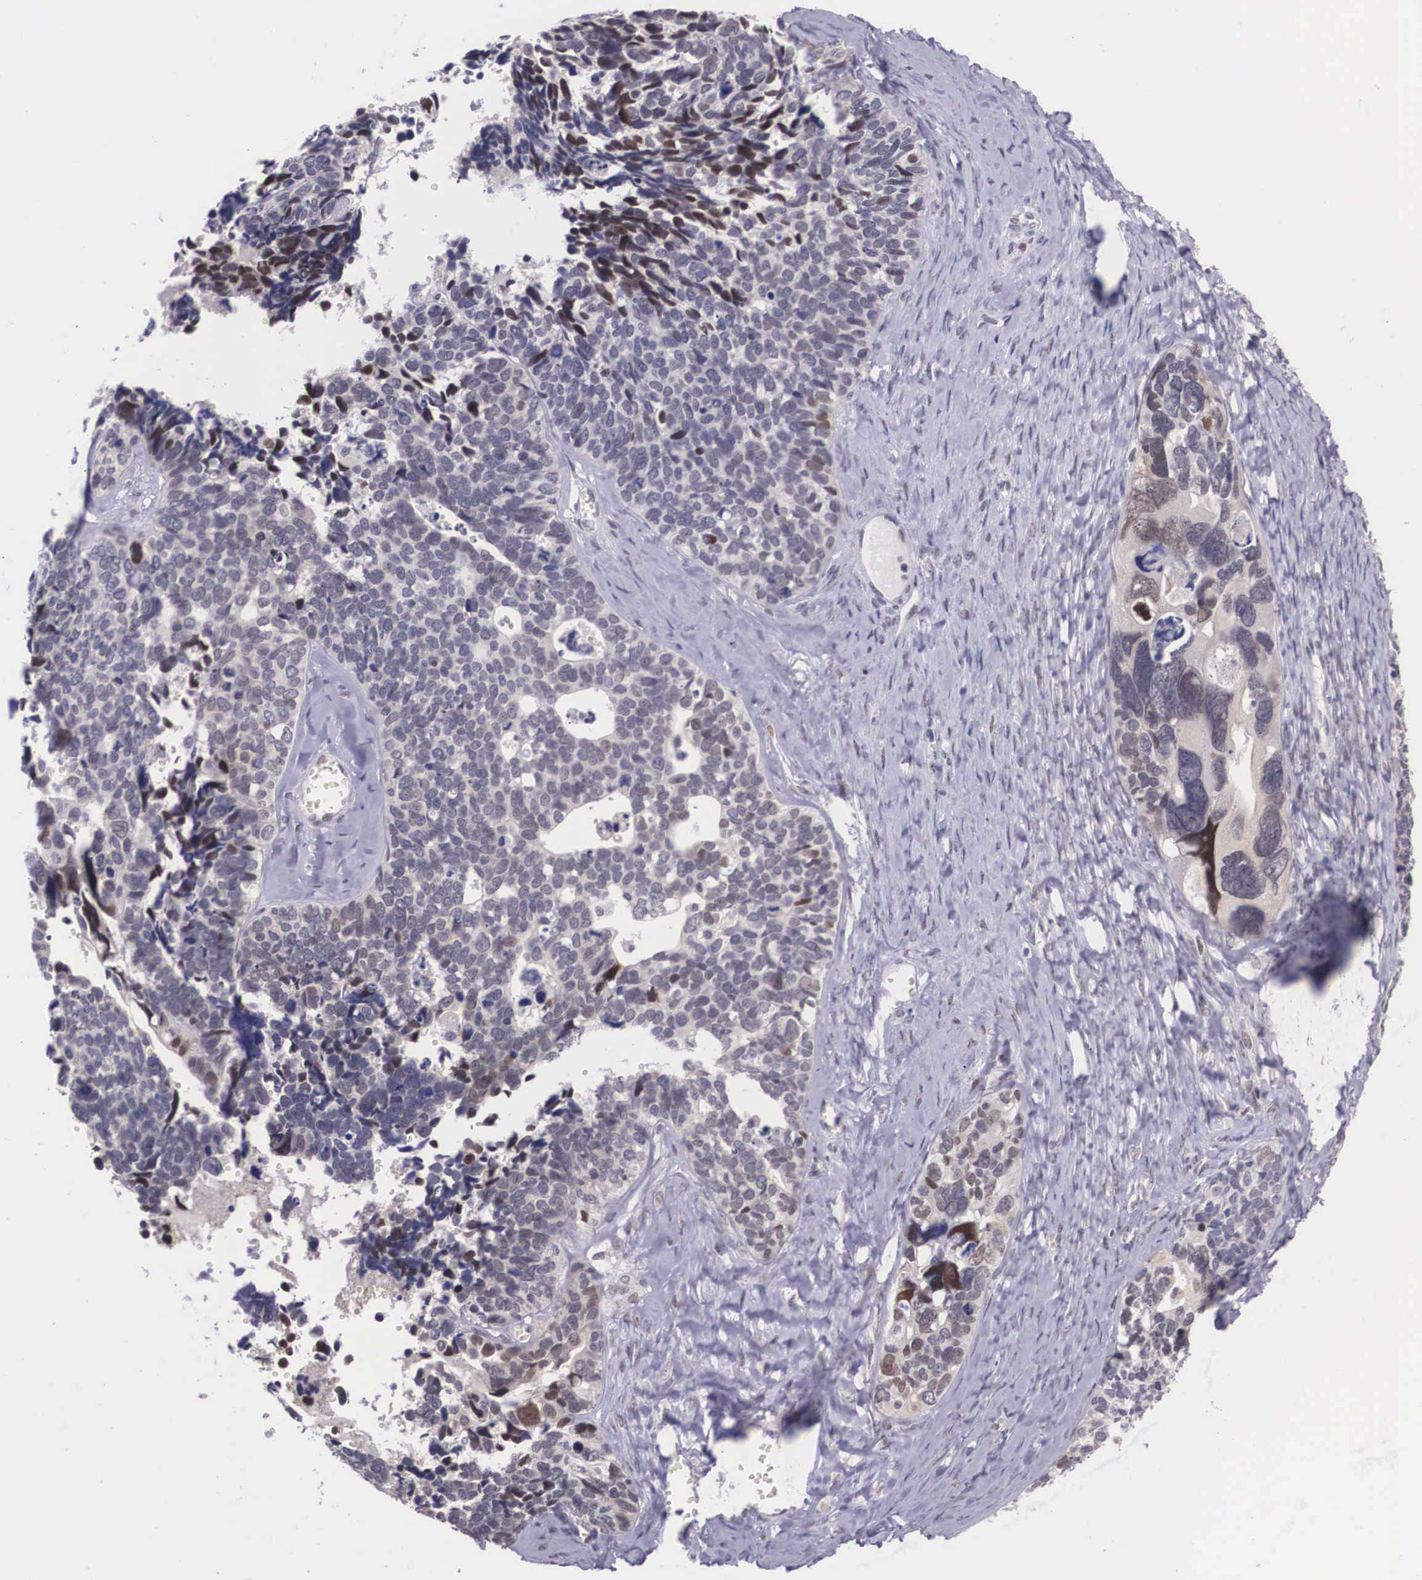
{"staining": {"intensity": "weak", "quantity": "<25%", "location": "cytoplasmic/membranous"}, "tissue": "ovarian cancer", "cell_type": "Tumor cells", "image_type": "cancer", "snomed": [{"axis": "morphology", "description": "Cystadenocarcinoma, serous, NOS"}, {"axis": "topography", "description": "Ovary"}], "caption": "There is no significant staining in tumor cells of ovarian cancer.", "gene": "SLC25A21", "patient": {"sex": "female", "age": 77}}